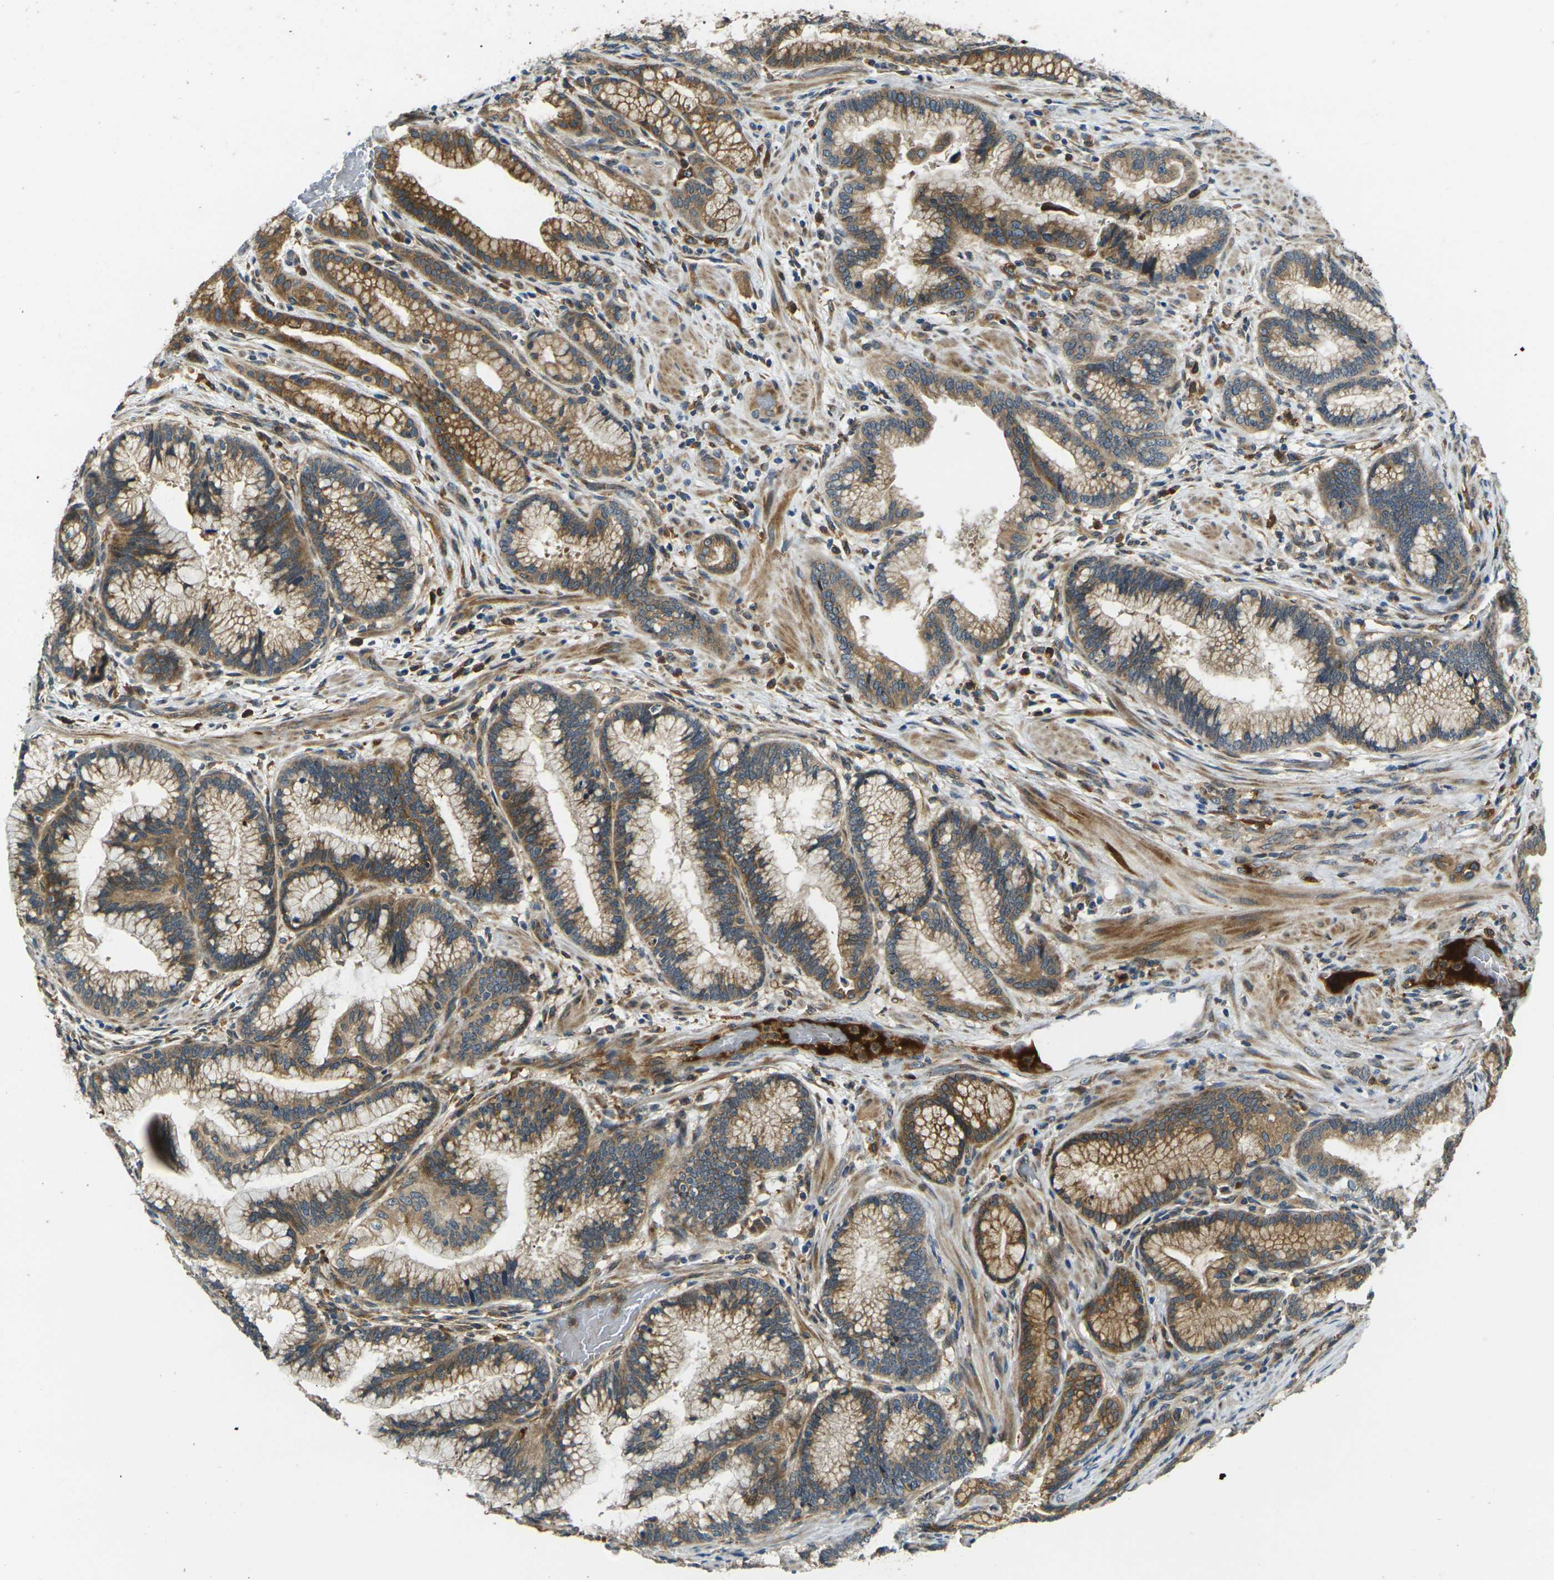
{"staining": {"intensity": "moderate", "quantity": ">75%", "location": "cytoplasmic/membranous"}, "tissue": "pancreatic cancer", "cell_type": "Tumor cells", "image_type": "cancer", "snomed": [{"axis": "morphology", "description": "Adenocarcinoma, NOS"}, {"axis": "topography", "description": "Pancreas"}], "caption": "Immunohistochemical staining of human pancreatic adenocarcinoma displays medium levels of moderate cytoplasmic/membranous expression in approximately >75% of tumor cells. The staining was performed using DAB (3,3'-diaminobenzidine) to visualize the protein expression in brown, while the nuclei were stained in blue with hematoxylin (Magnification: 20x).", "gene": "FZD1", "patient": {"sex": "female", "age": 64}}